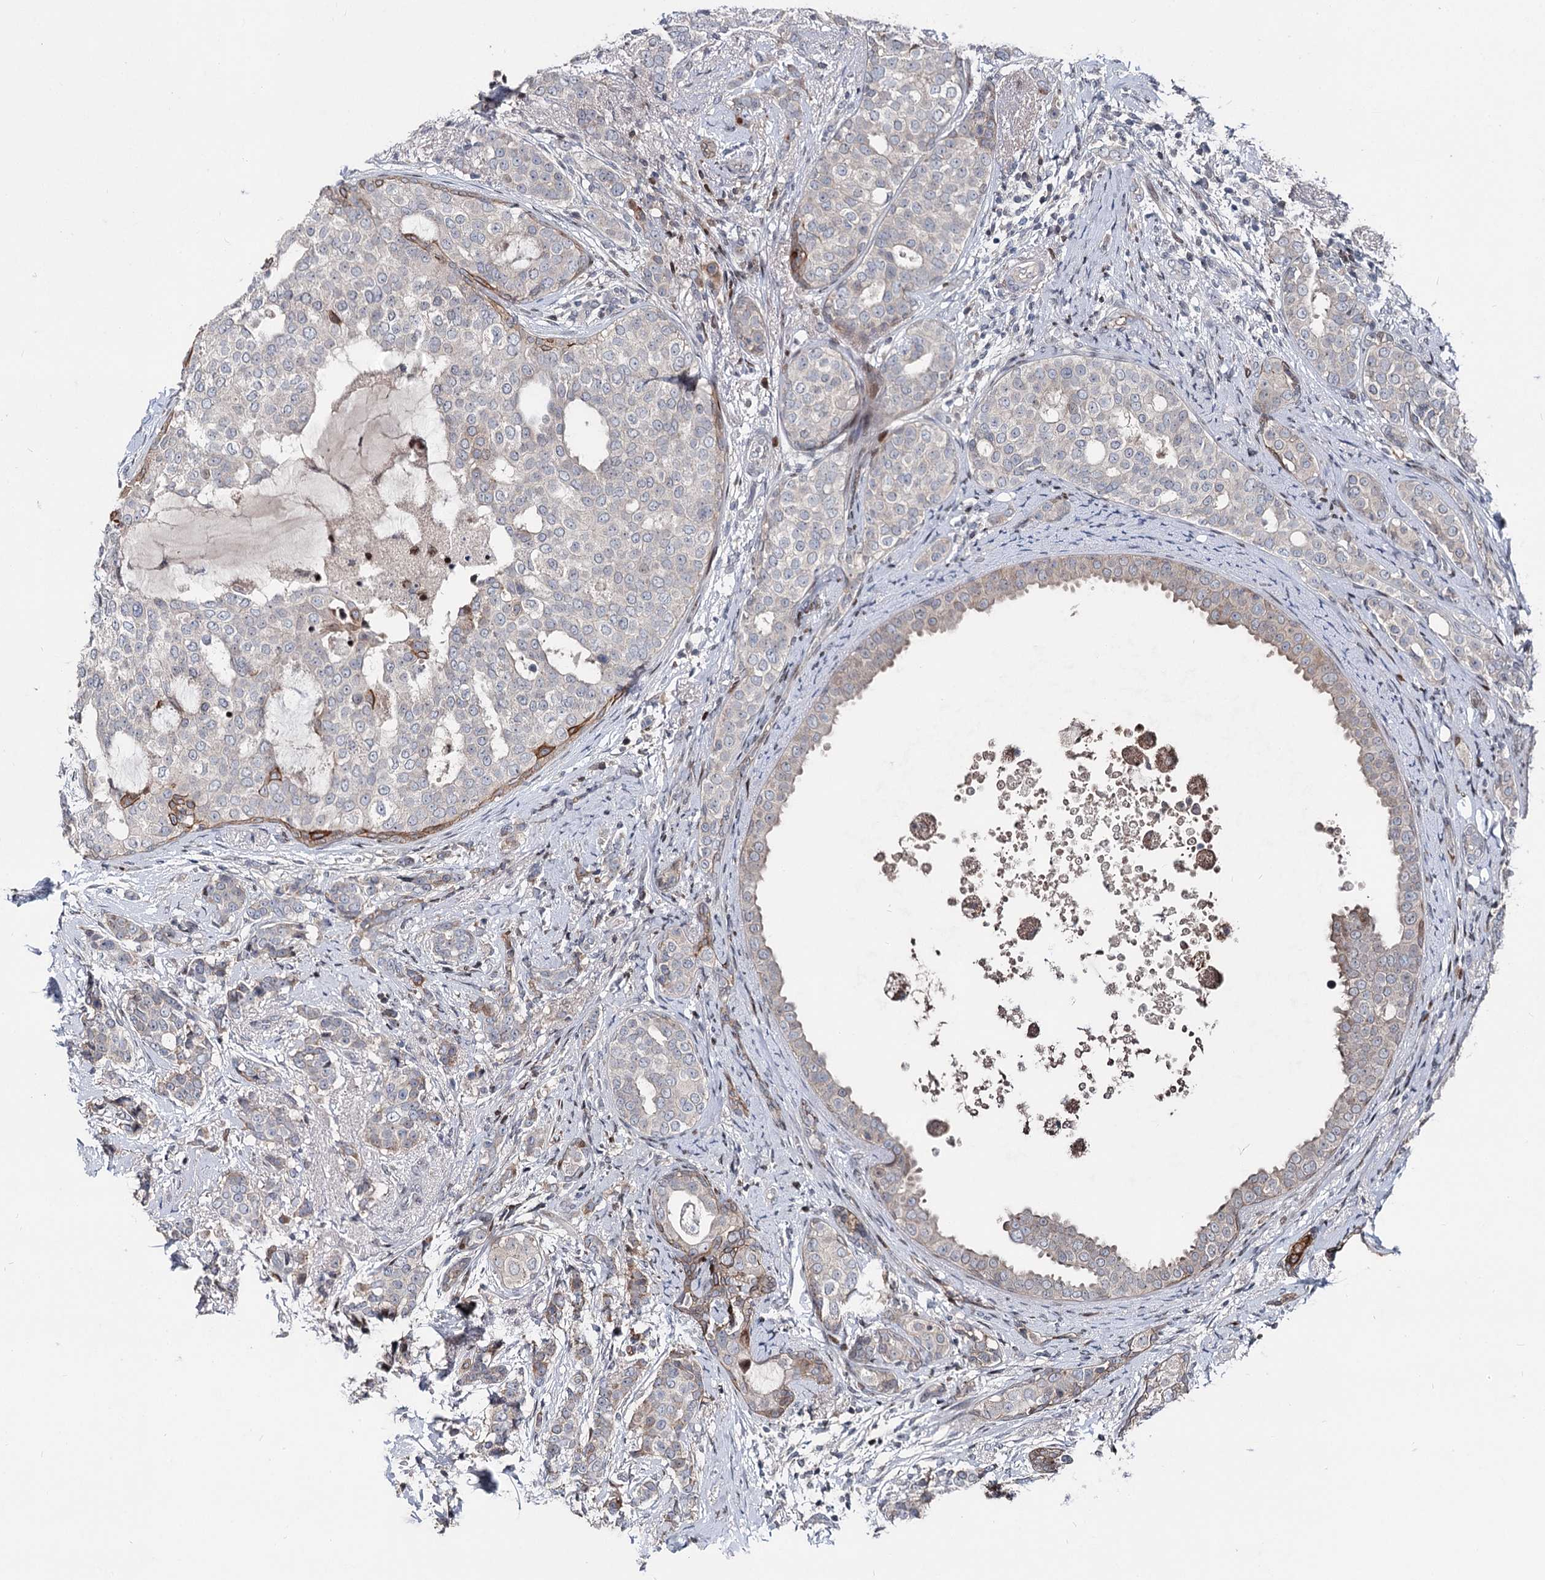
{"staining": {"intensity": "negative", "quantity": "none", "location": "none"}, "tissue": "breast cancer", "cell_type": "Tumor cells", "image_type": "cancer", "snomed": [{"axis": "morphology", "description": "Lobular carcinoma"}, {"axis": "topography", "description": "Breast"}], "caption": "A micrograph of breast lobular carcinoma stained for a protein demonstrates no brown staining in tumor cells.", "gene": "ITFG2", "patient": {"sex": "female", "age": 51}}